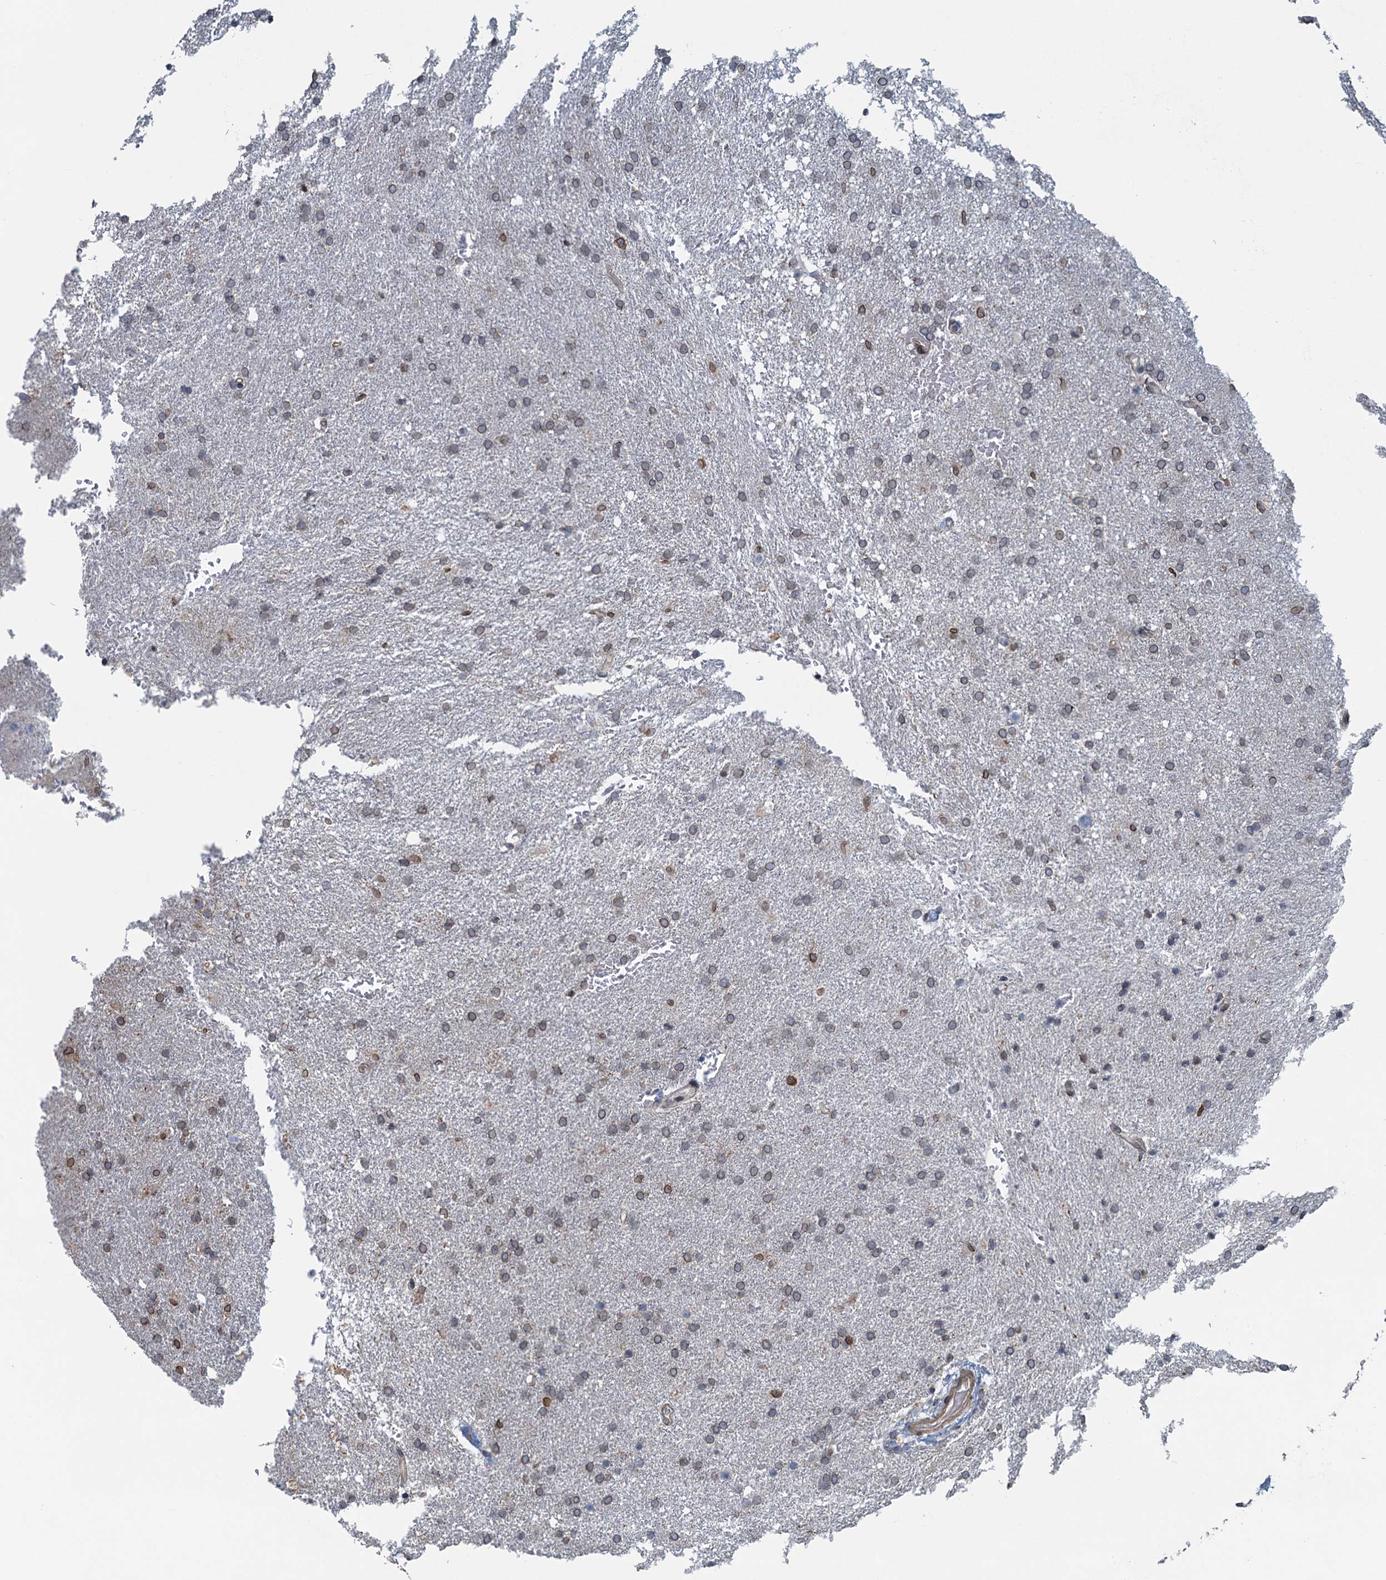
{"staining": {"intensity": "weak", "quantity": ">75%", "location": "cytoplasmic/membranous,nuclear"}, "tissue": "glioma", "cell_type": "Tumor cells", "image_type": "cancer", "snomed": [{"axis": "morphology", "description": "Glioma, malignant, High grade"}, {"axis": "topography", "description": "Brain"}], "caption": "Glioma tissue exhibits weak cytoplasmic/membranous and nuclear expression in approximately >75% of tumor cells", "gene": "CCDC34", "patient": {"sex": "male", "age": 72}}